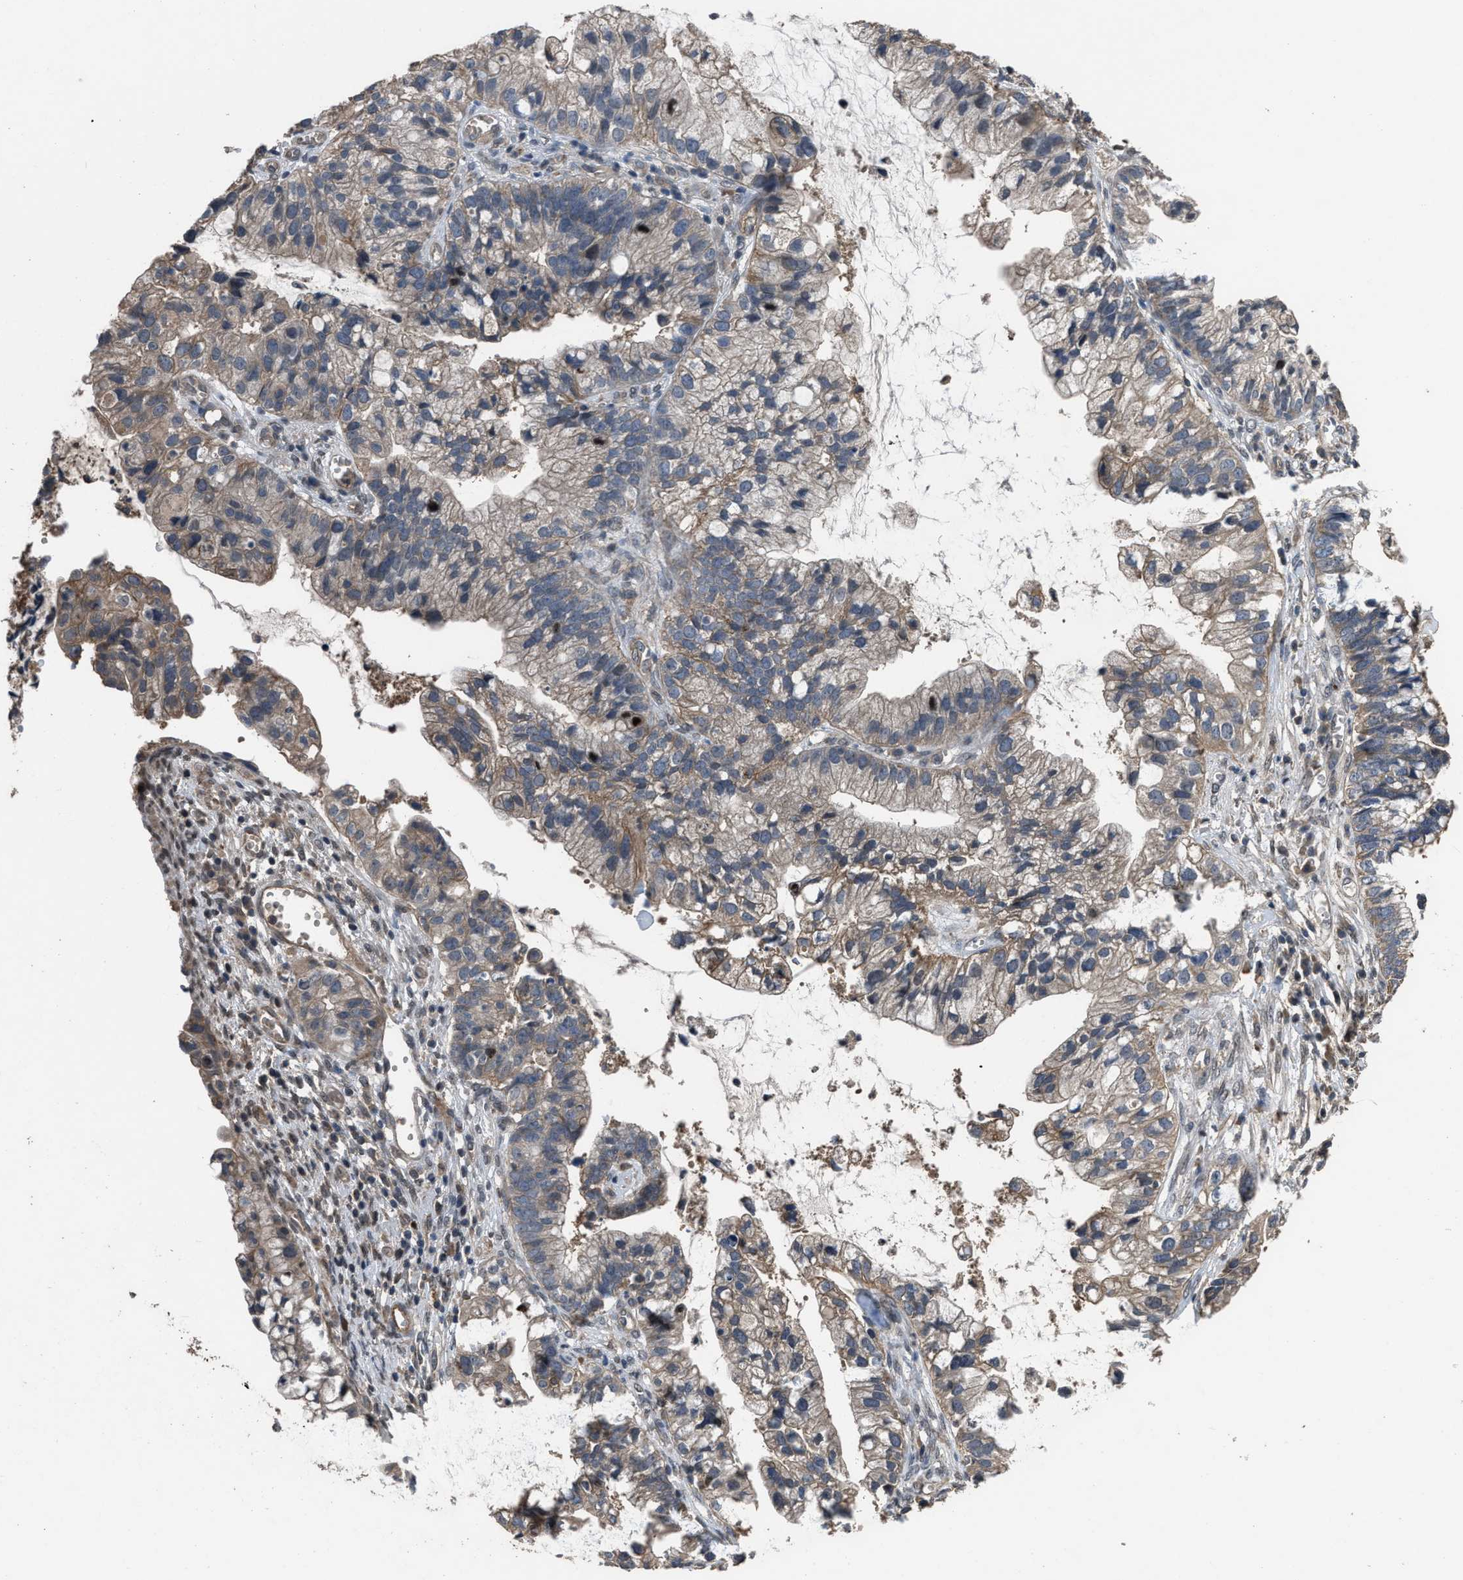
{"staining": {"intensity": "weak", "quantity": "<25%", "location": "cytoplasmic/membranous"}, "tissue": "cervical cancer", "cell_type": "Tumor cells", "image_type": "cancer", "snomed": [{"axis": "morphology", "description": "Adenocarcinoma, NOS"}, {"axis": "topography", "description": "Cervix"}], "caption": "Photomicrograph shows no protein staining in tumor cells of cervical cancer tissue.", "gene": "UTRN", "patient": {"sex": "female", "age": 44}}